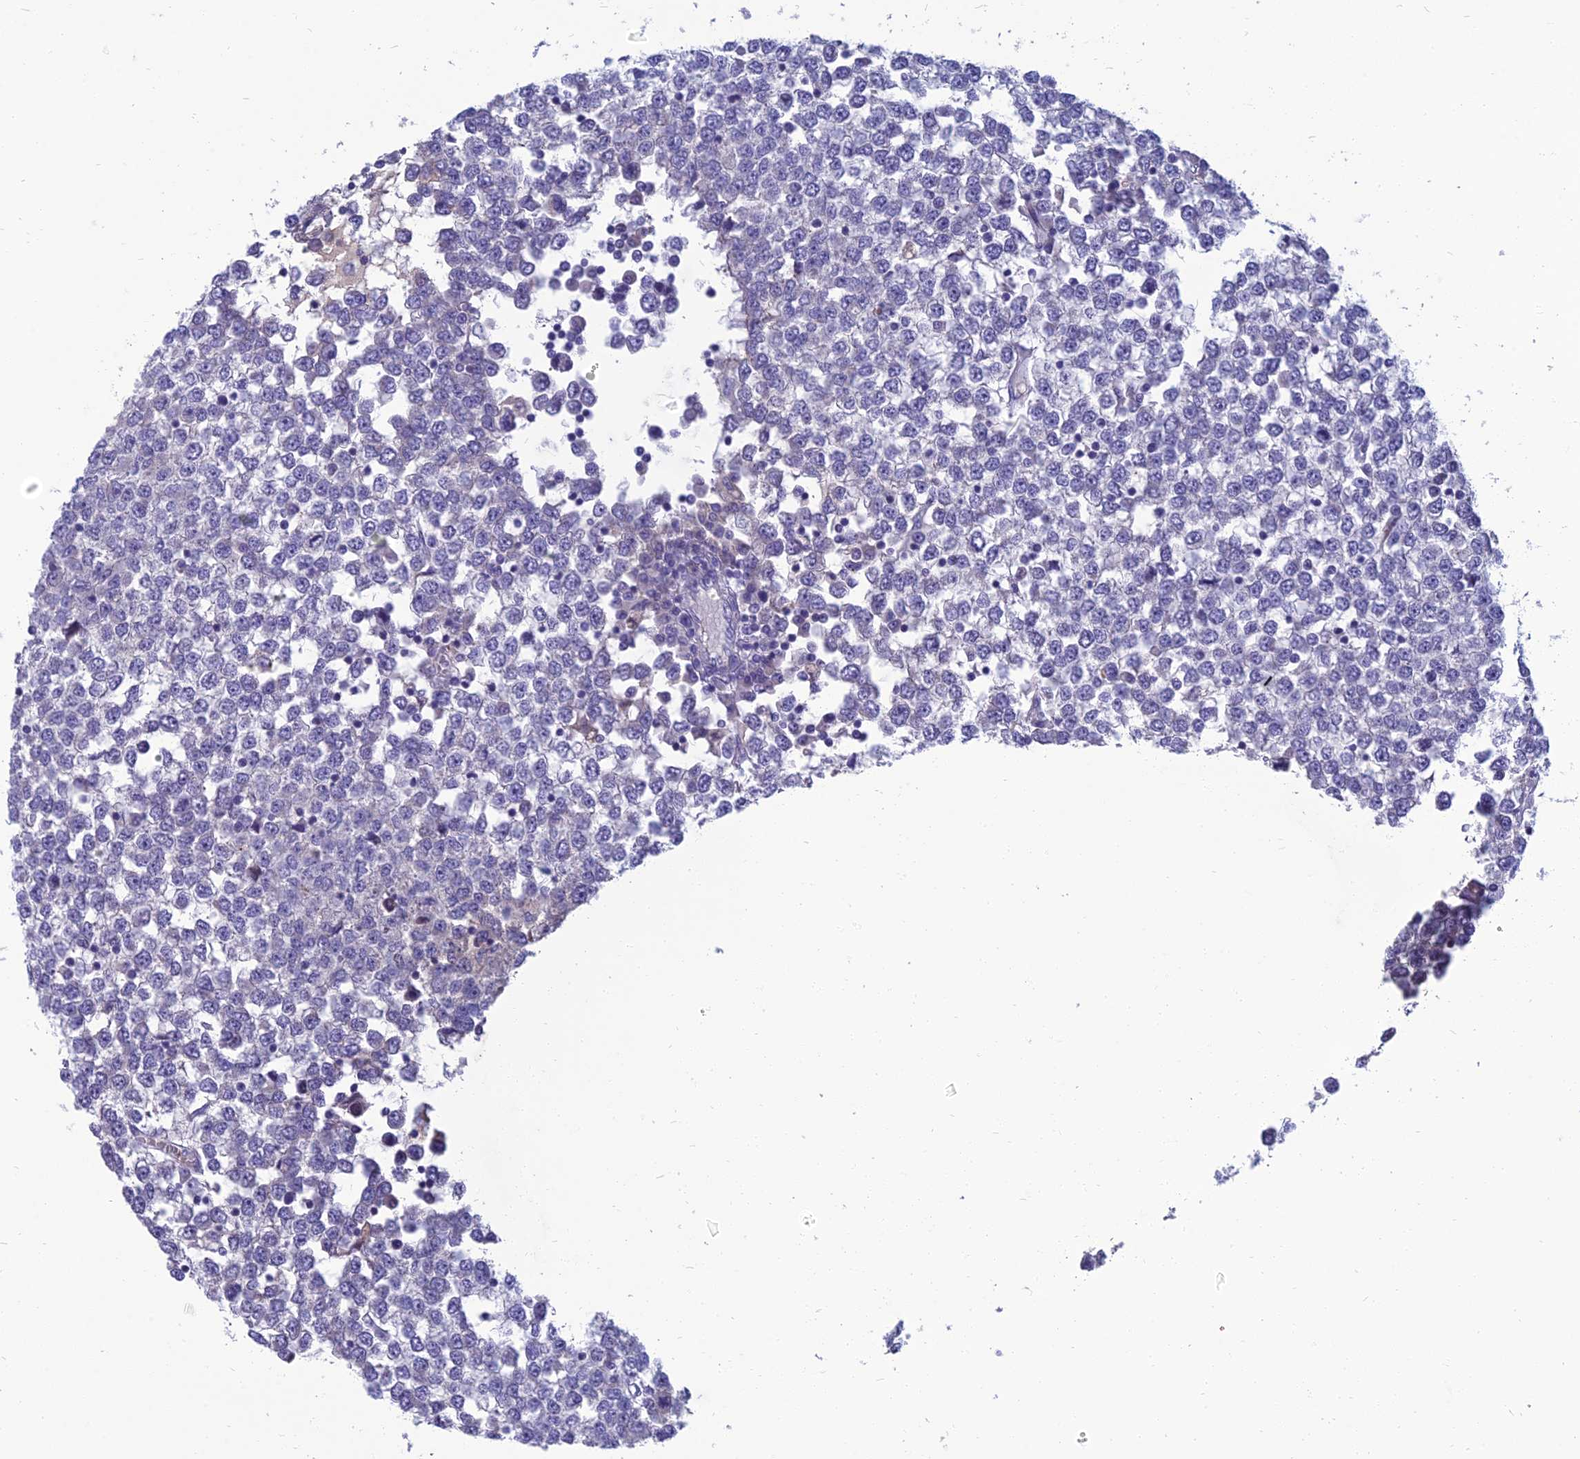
{"staining": {"intensity": "negative", "quantity": "none", "location": "none"}, "tissue": "testis cancer", "cell_type": "Tumor cells", "image_type": "cancer", "snomed": [{"axis": "morphology", "description": "Seminoma, NOS"}, {"axis": "topography", "description": "Testis"}], "caption": "This is a photomicrograph of immunohistochemistry staining of testis seminoma, which shows no staining in tumor cells. The staining was performed using DAB (3,3'-diaminobenzidine) to visualize the protein expression in brown, while the nuclei were stained in blue with hematoxylin (Magnification: 20x).", "gene": "SPTLC3", "patient": {"sex": "male", "age": 65}}